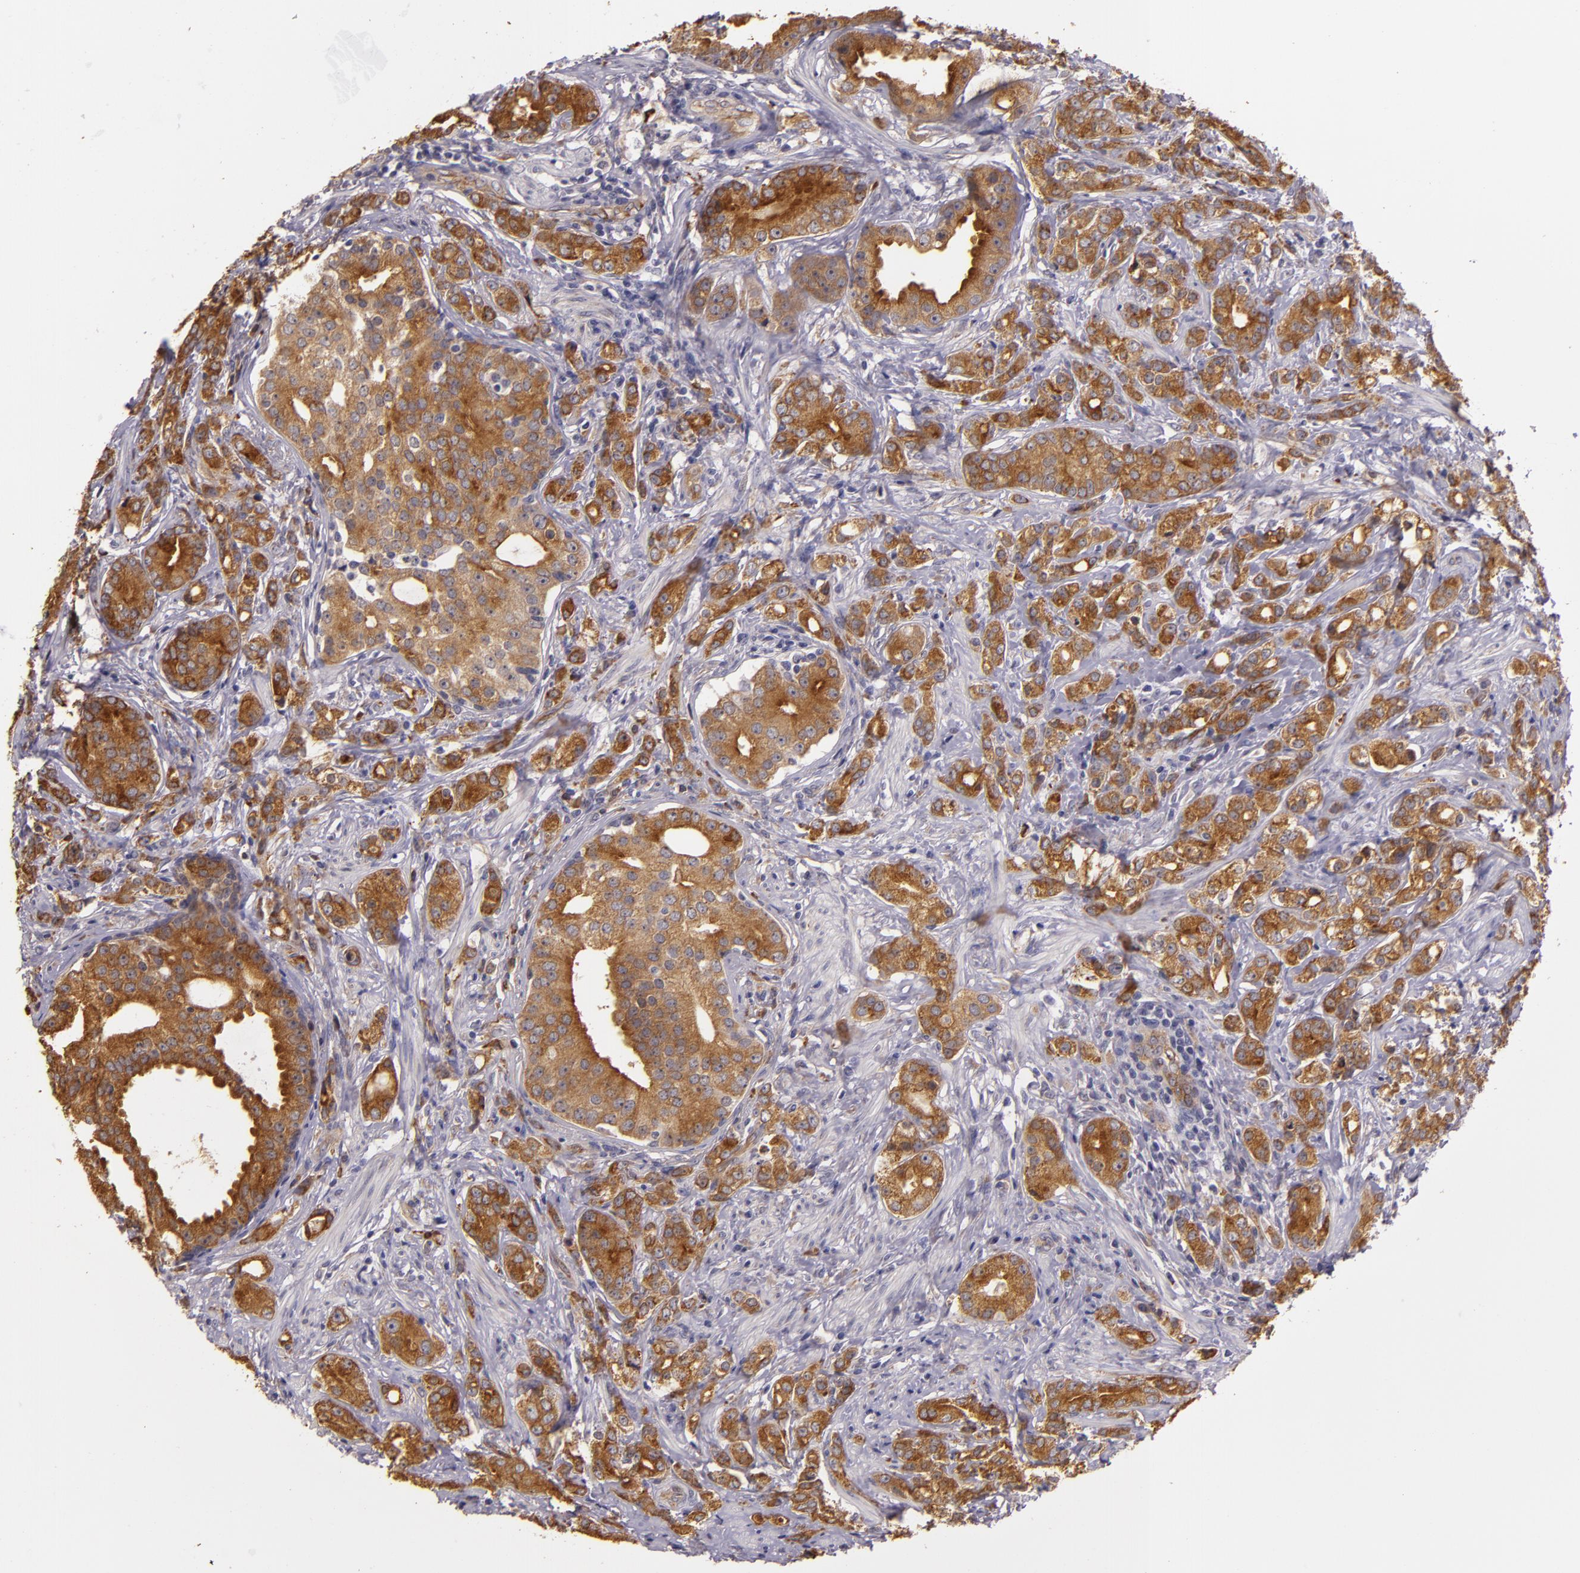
{"staining": {"intensity": "moderate", "quantity": ">75%", "location": "cytoplasmic/membranous"}, "tissue": "prostate cancer", "cell_type": "Tumor cells", "image_type": "cancer", "snomed": [{"axis": "morphology", "description": "Adenocarcinoma, Medium grade"}, {"axis": "topography", "description": "Prostate"}], "caption": "DAB immunohistochemical staining of prostate cancer displays moderate cytoplasmic/membranous protein positivity in about >75% of tumor cells. (Brightfield microscopy of DAB IHC at high magnification).", "gene": "SYTL4", "patient": {"sex": "male", "age": 59}}